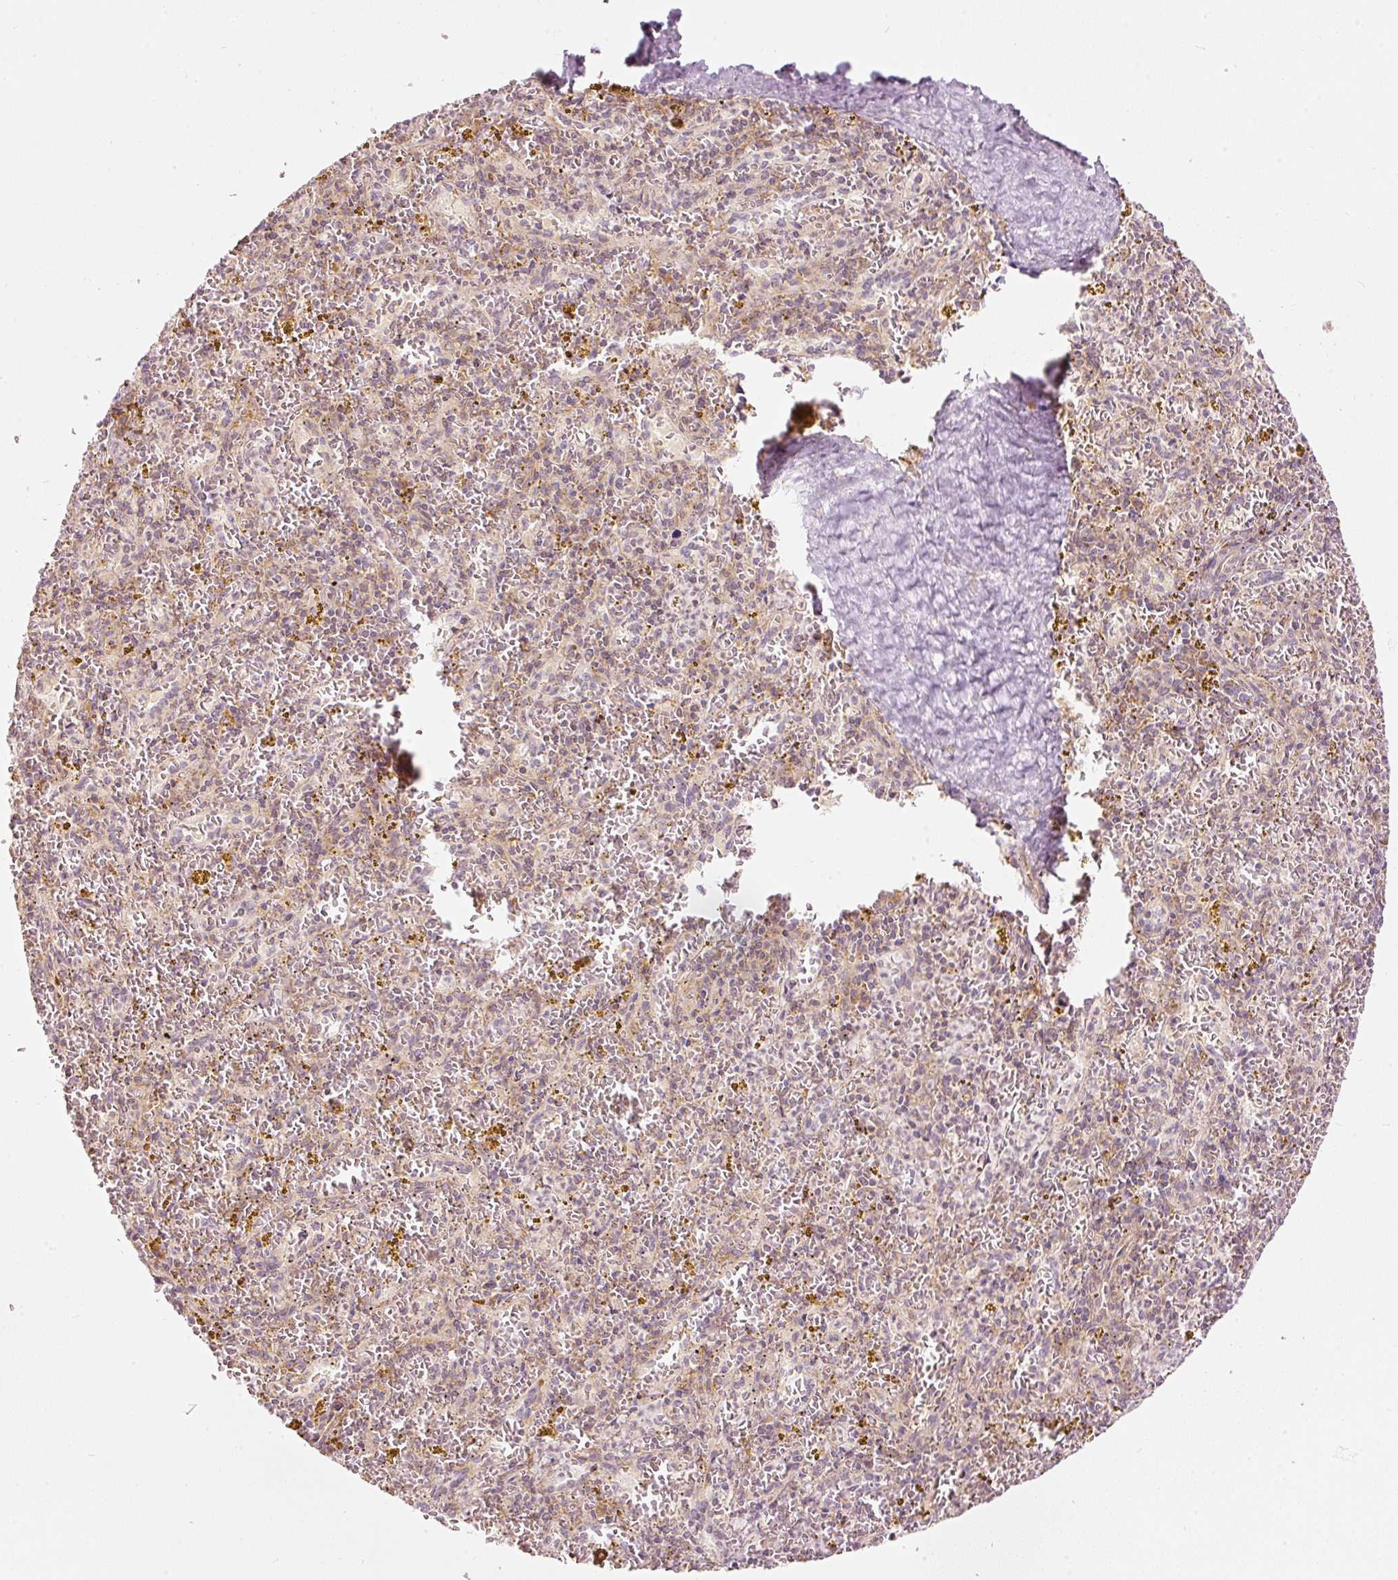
{"staining": {"intensity": "weak", "quantity": "<25%", "location": "cytoplasmic/membranous"}, "tissue": "spleen", "cell_type": "Cells in red pulp", "image_type": "normal", "snomed": [{"axis": "morphology", "description": "Normal tissue, NOS"}, {"axis": "topography", "description": "Spleen"}], "caption": "Unremarkable spleen was stained to show a protein in brown. There is no significant staining in cells in red pulp.", "gene": "SNAPC5", "patient": {"sex": "male", "age": 57}}